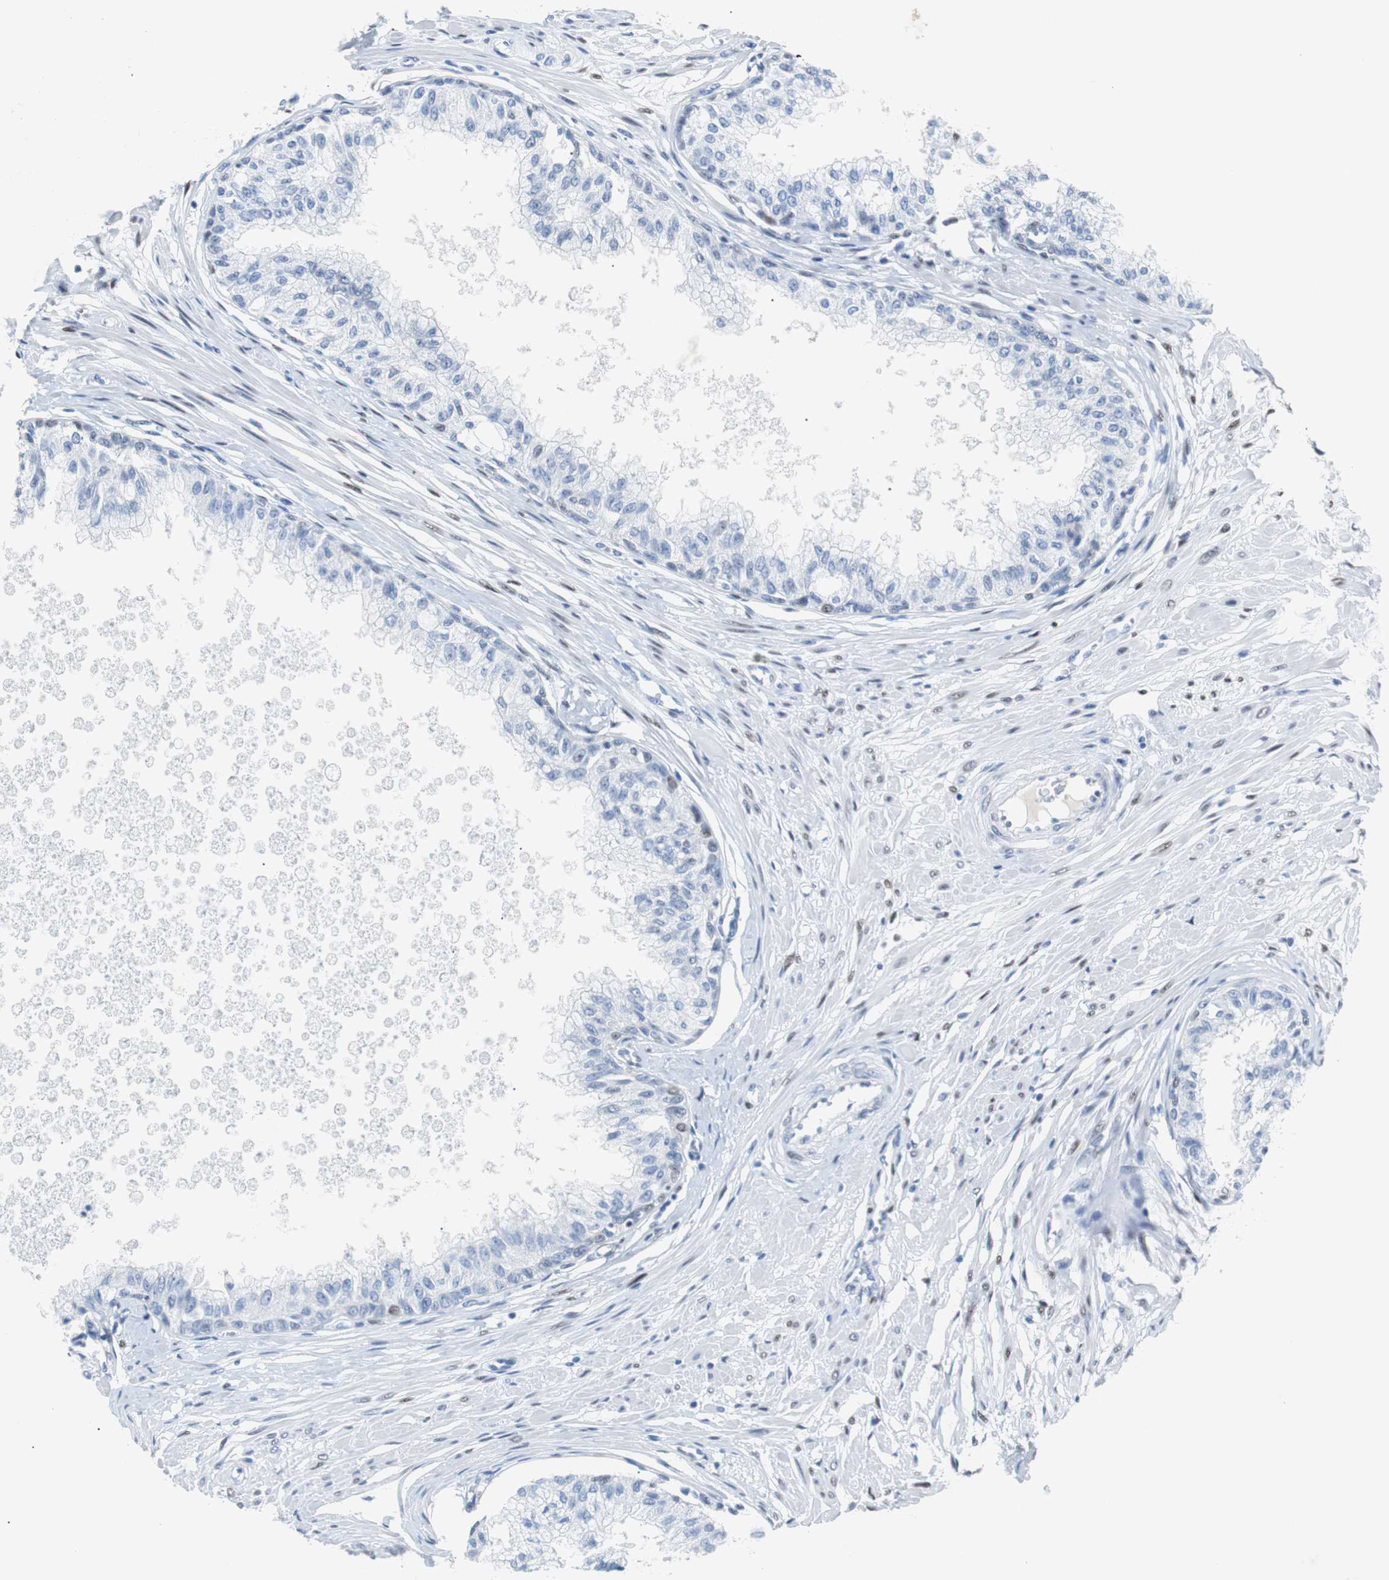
{"staining": {"intensity": "weak", "quantity": "<25%", "location": "nuclear"}, "tissue": "prostate", "cell_type": "Glandular cells", "image_type": "normal", "snomed": [{"axis": "morphology", "description": "Normal tissue, NOS"}, {"axis": "topography", "description": "Prostate"}, {"axis": "topography", "description": "Seminal veicle"}], "caption": "IHC histopathology image of normal prostate: human prostate stained with DAB shows no significant protein staining in glandular cells. (DAB IHC visualized using brightfield microscopy, high magnification).", "gene": "JUN", "patient": {"sex": "male", "age": 60}}